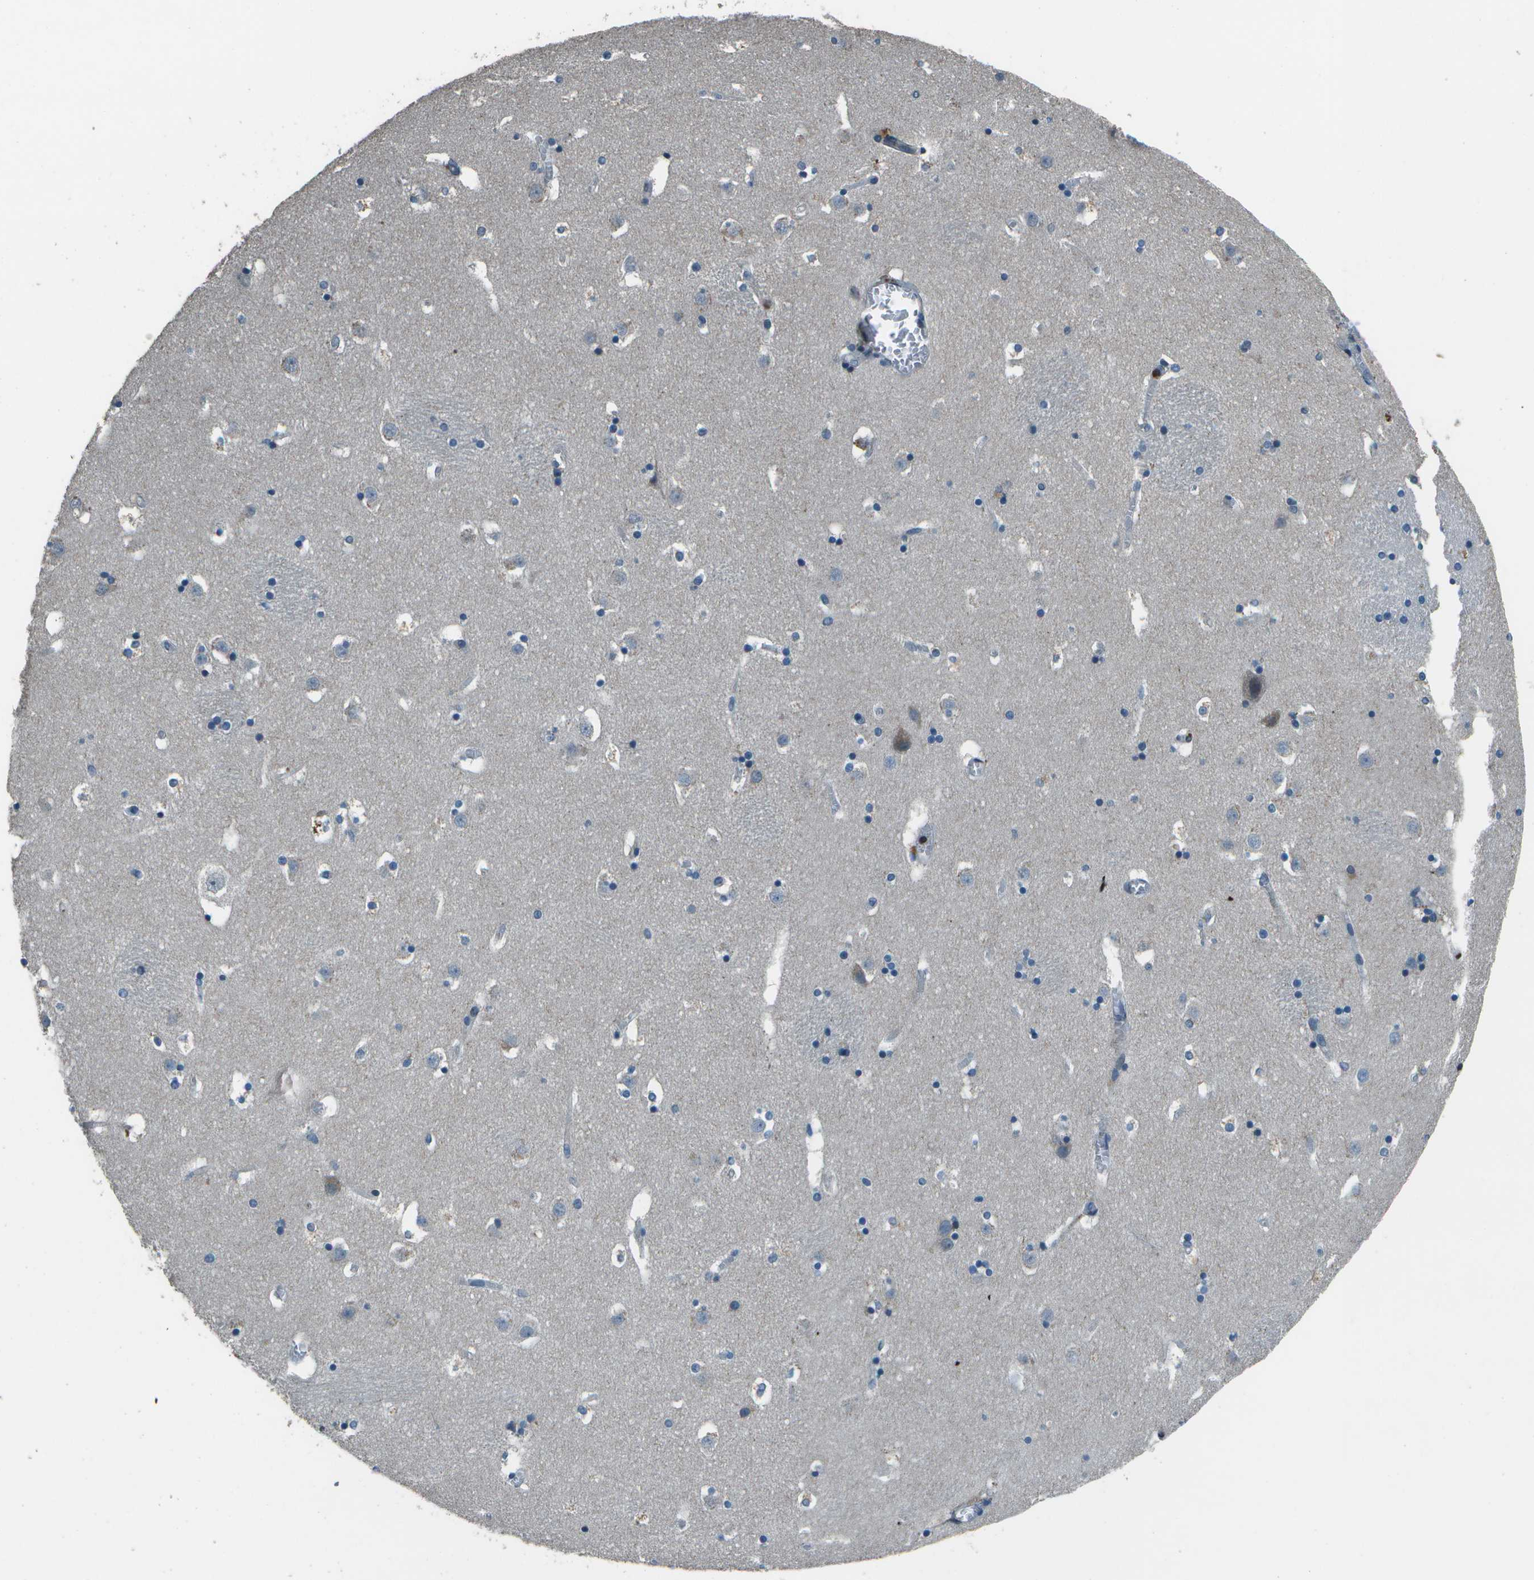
{"staining": {"intensity": "moderate", "quantity": "<25%", "location": "cytoplasmic/membranous"}, "tissue": "caudate", "cell_type": "Glial cells", "image_type": "normal", "snomed": [{"axis": "morphology", "description": "Normal tissue, NOS"}, {"axis": "topography", "description": "Lateral ventricle wall"}], "caption": "Human caudate stained for a protein (brown) shows moderate cytoplasmic/membranous positive positivity in about <25% of glial cells.", "gene": "PDLIM1", "patient": {"sex": "male", "age": 45}}